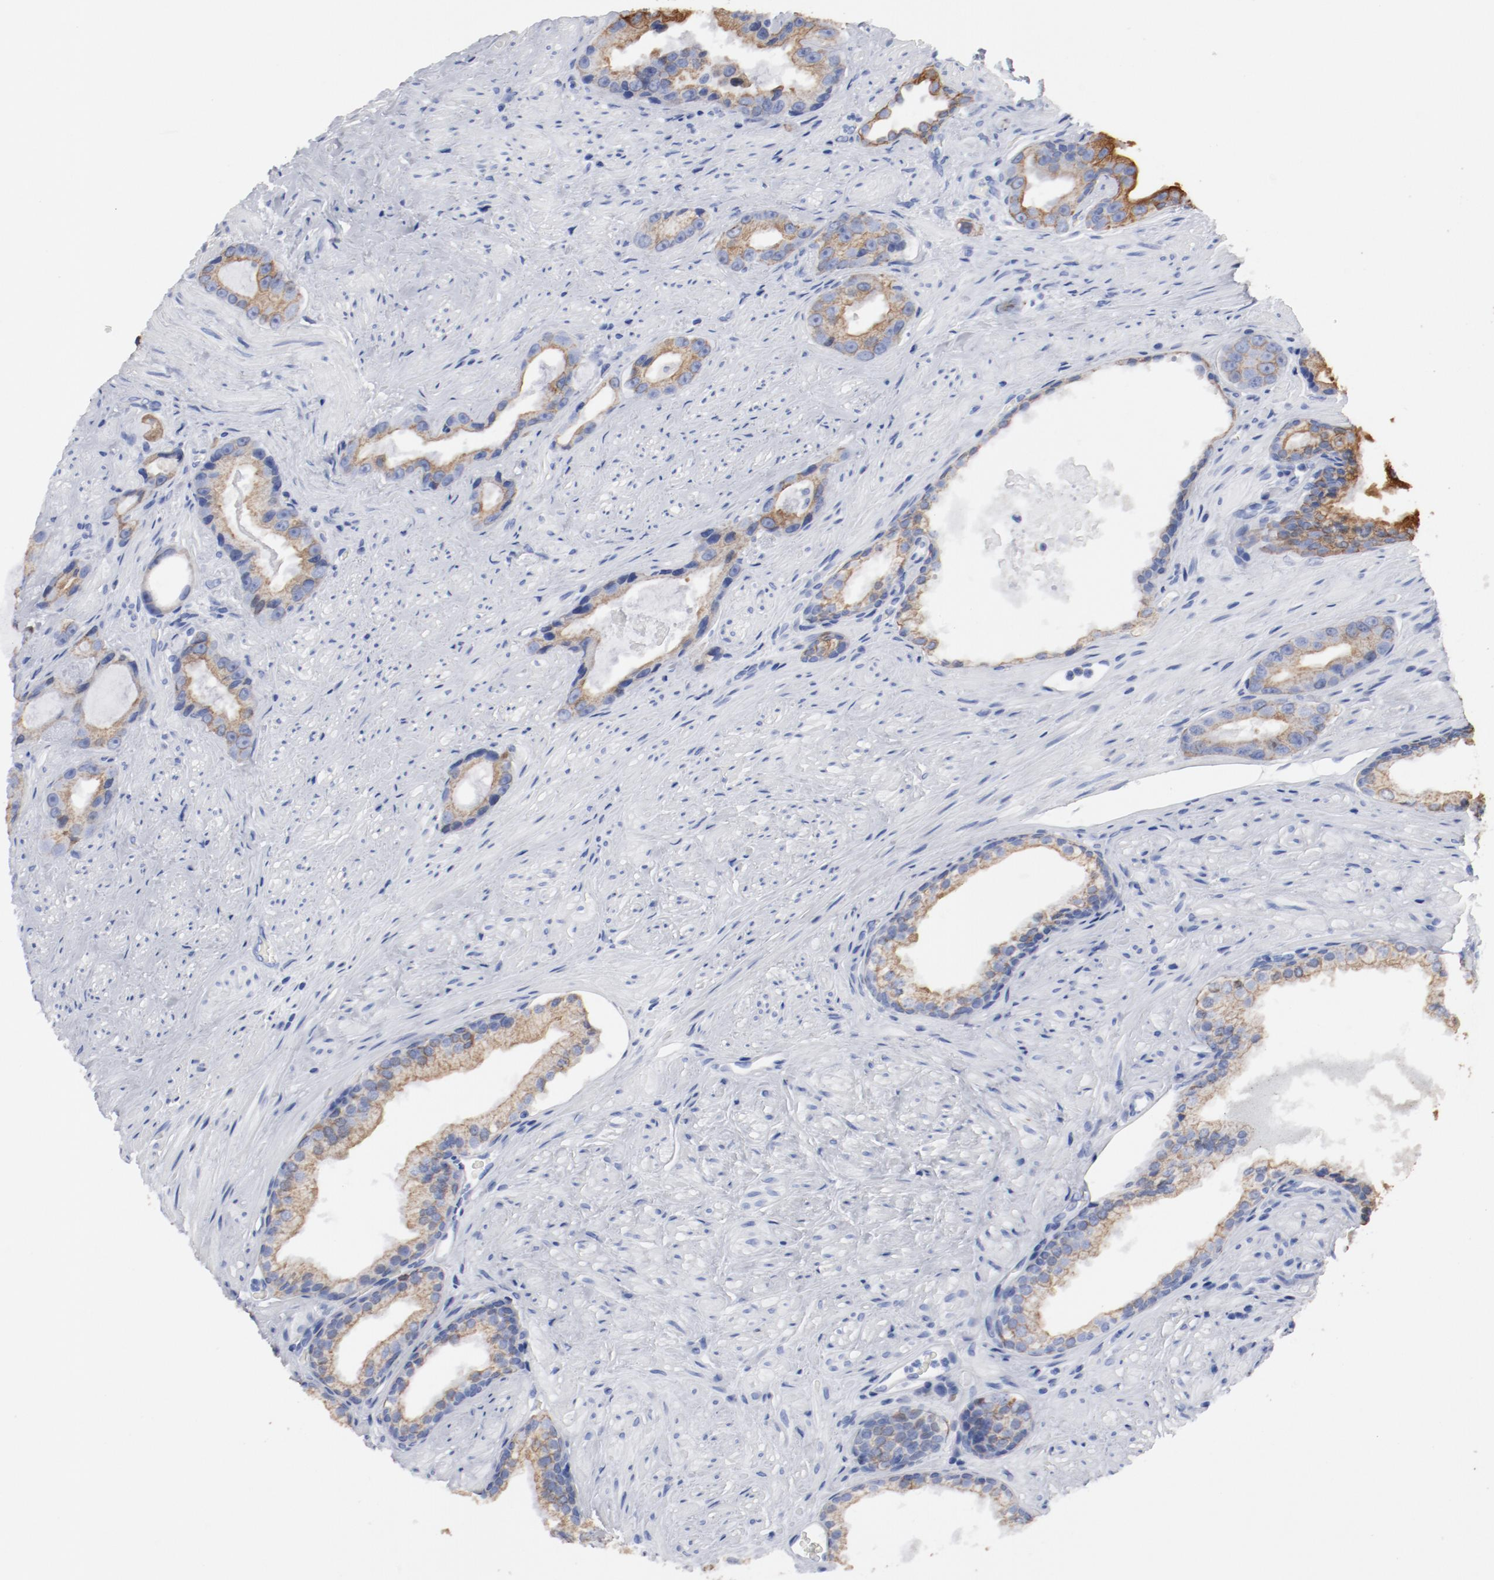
{"staining": {"intensity": "moderate", "quantity": ">75%", "location": "cytoplasmic/membranous"}, "tissue": "prostate cancer", "cell_type": "Tumor cells", "image_type": "cancer", "snomed": [{"axis": "morphology", "description": "Adenocarcinoma, Medium grade"}, {"axis": "topography", "description": "Prostate"}], "caption": "Immunohistochemical staining of human prostate cancer demonstrates medium levels of moderate cytoplasmic/membranous expression in about >75% of tumor cells.", "gene": "TSPAN6", "patient": {"sex": "male", "age": 60}}